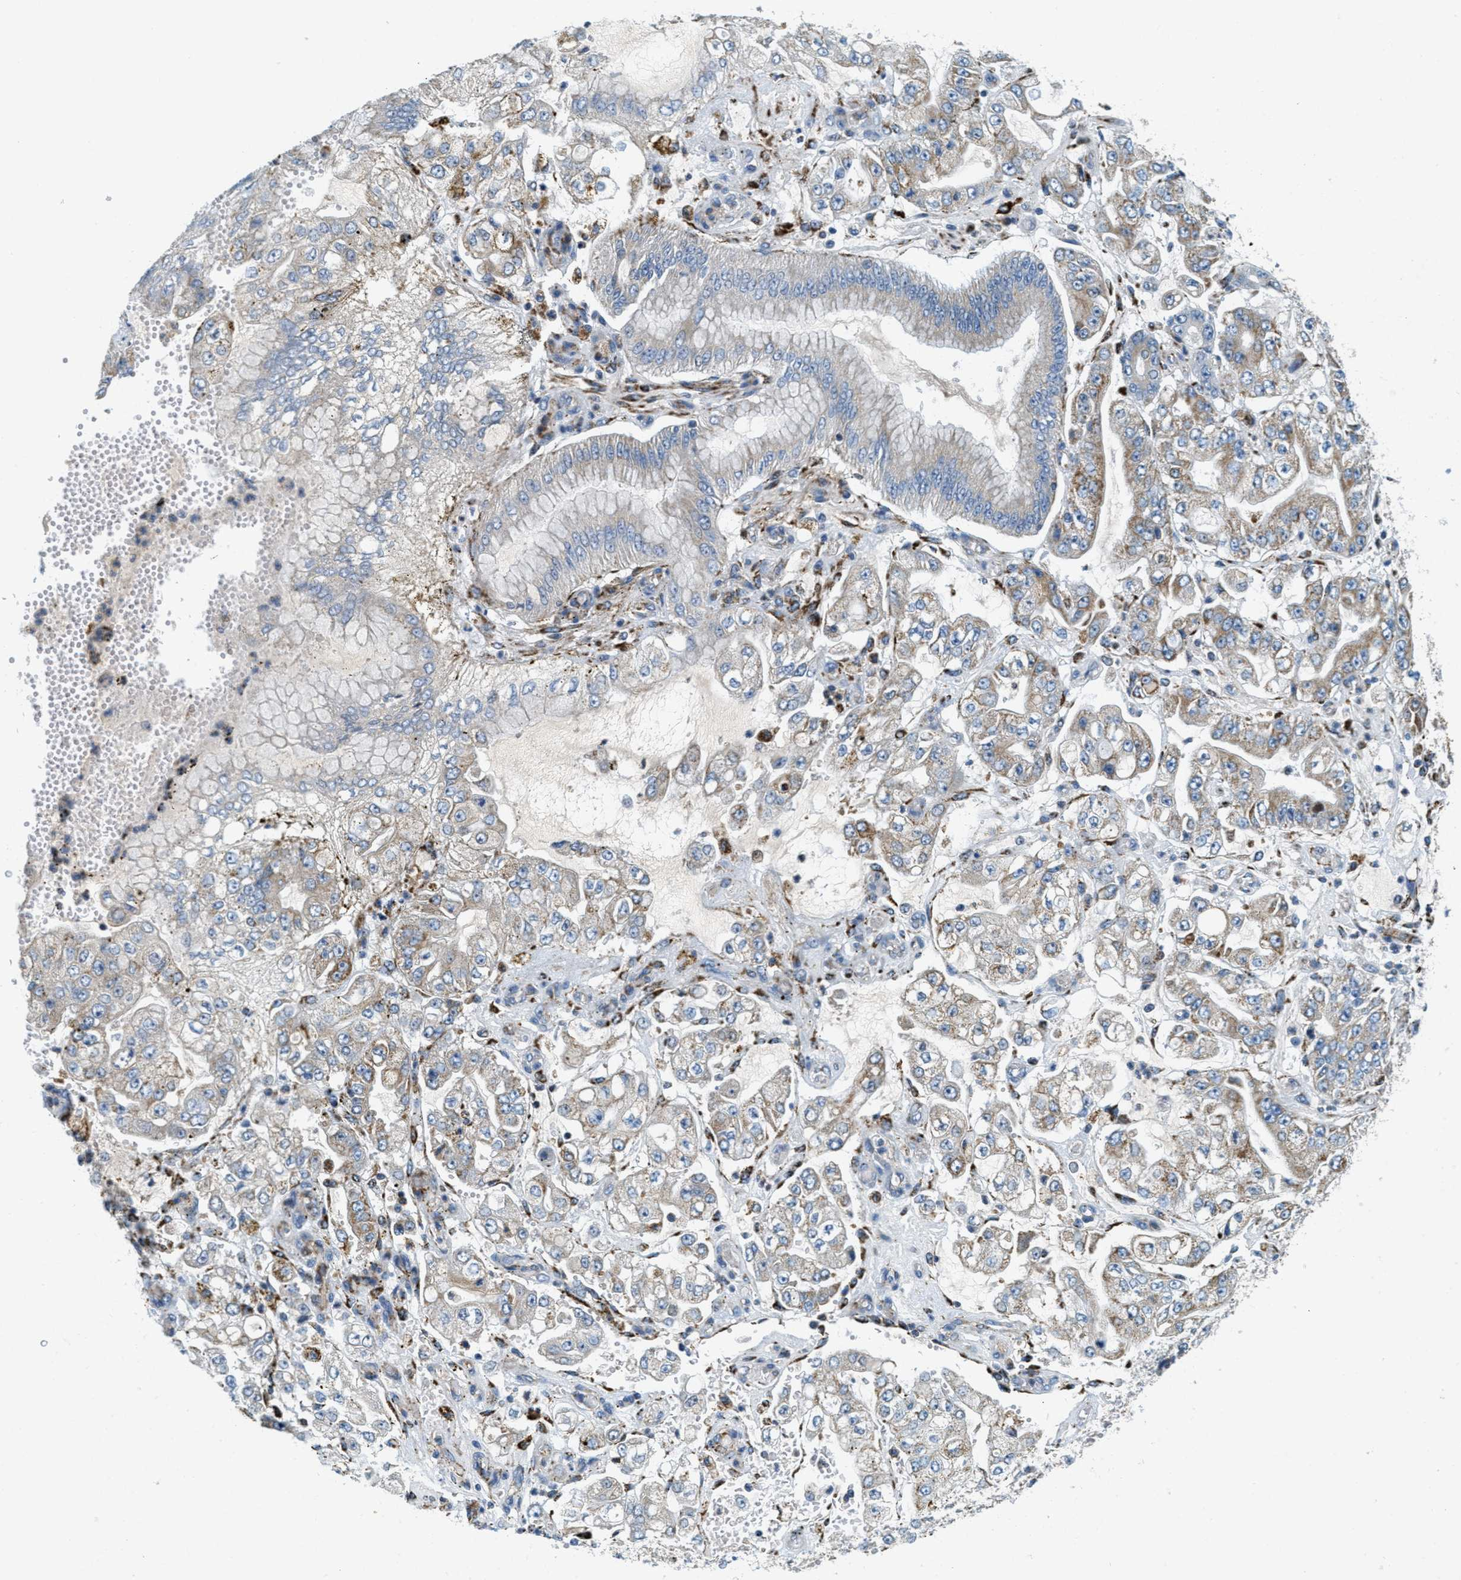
{"staining": {"intensity": "weak", "quantity": "<25%", "location": "cytoplasmic/membranous"}, "tissue": "stomach cancer", "cell_type": "Tumor cells", "image_type": "cancer", "snomed": [{"axis": "morphology", "description": "Adenocarcinoma, NOS"}, {"axis": "topography", "description": "Stomach"}], "caption": "Immunohistochemistry (IHC) photomicrograph of stomach cancer stained for a protein (brown), which reveals no positivity in tumor cells.", "gene": "HLCS", "patient": {"sex": "male", "age": 76}}